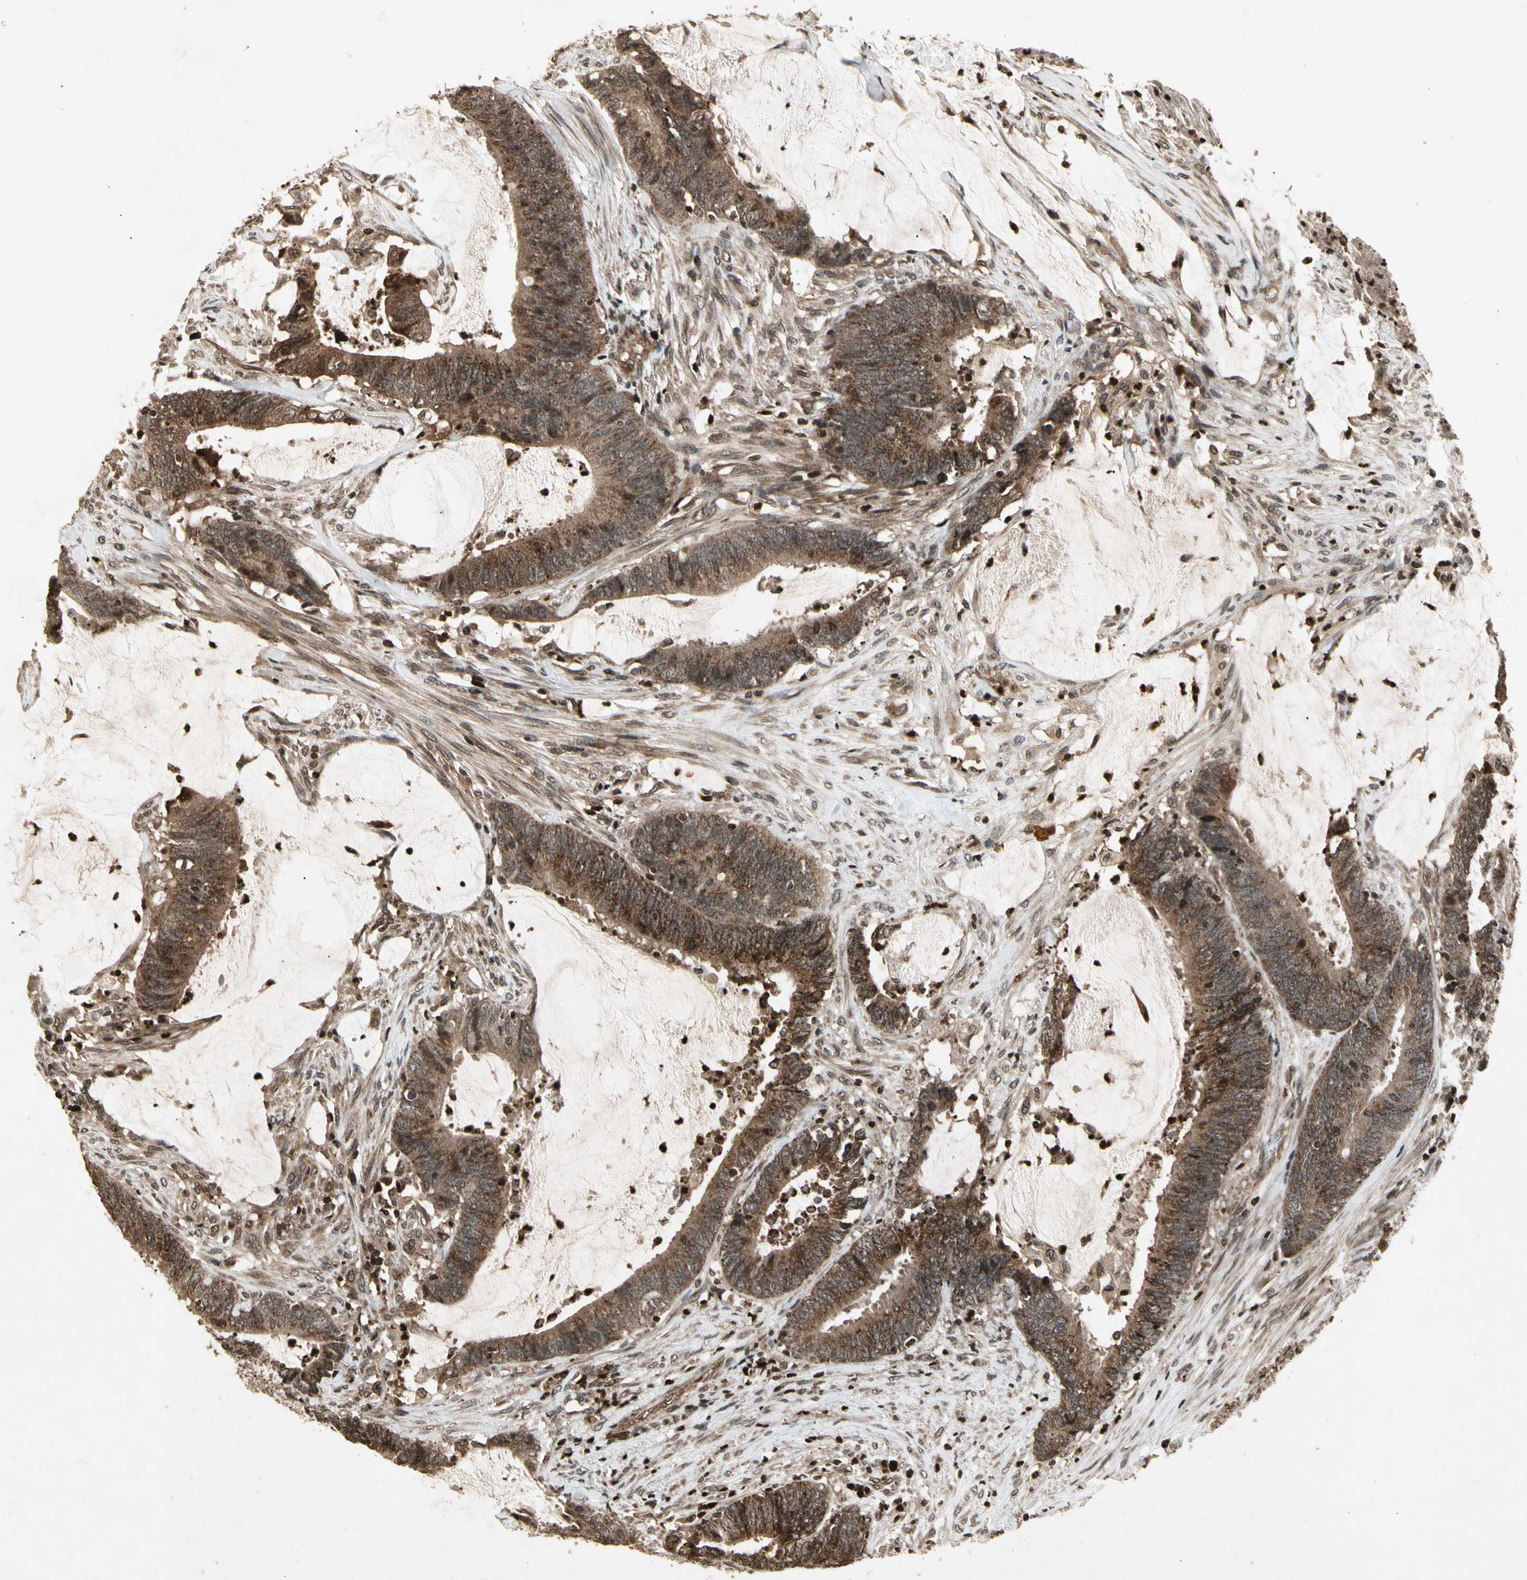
{"staining": {"intensity": "moderate", "quantity": ">75%", "location": "cytoplasmic/membranous"}, "tissue": "colorectal cancer", "cell_type": "Tumor cells", "image_type": "cancer", "snomed": [{"axis": "morphology", "description": "Adenocarcinoma, NOS"}, {"axis": "topography", "description": "Rectum"}], "caption": "Human colorectal cancer (adenocarcinoma) stained for a protein (brown) exhibits moderate cytoplasmic/membranous positive staining in about >75% of tumor cells.", "gene": "GLRX", "patient": {"sex": "female", "age": 66}}